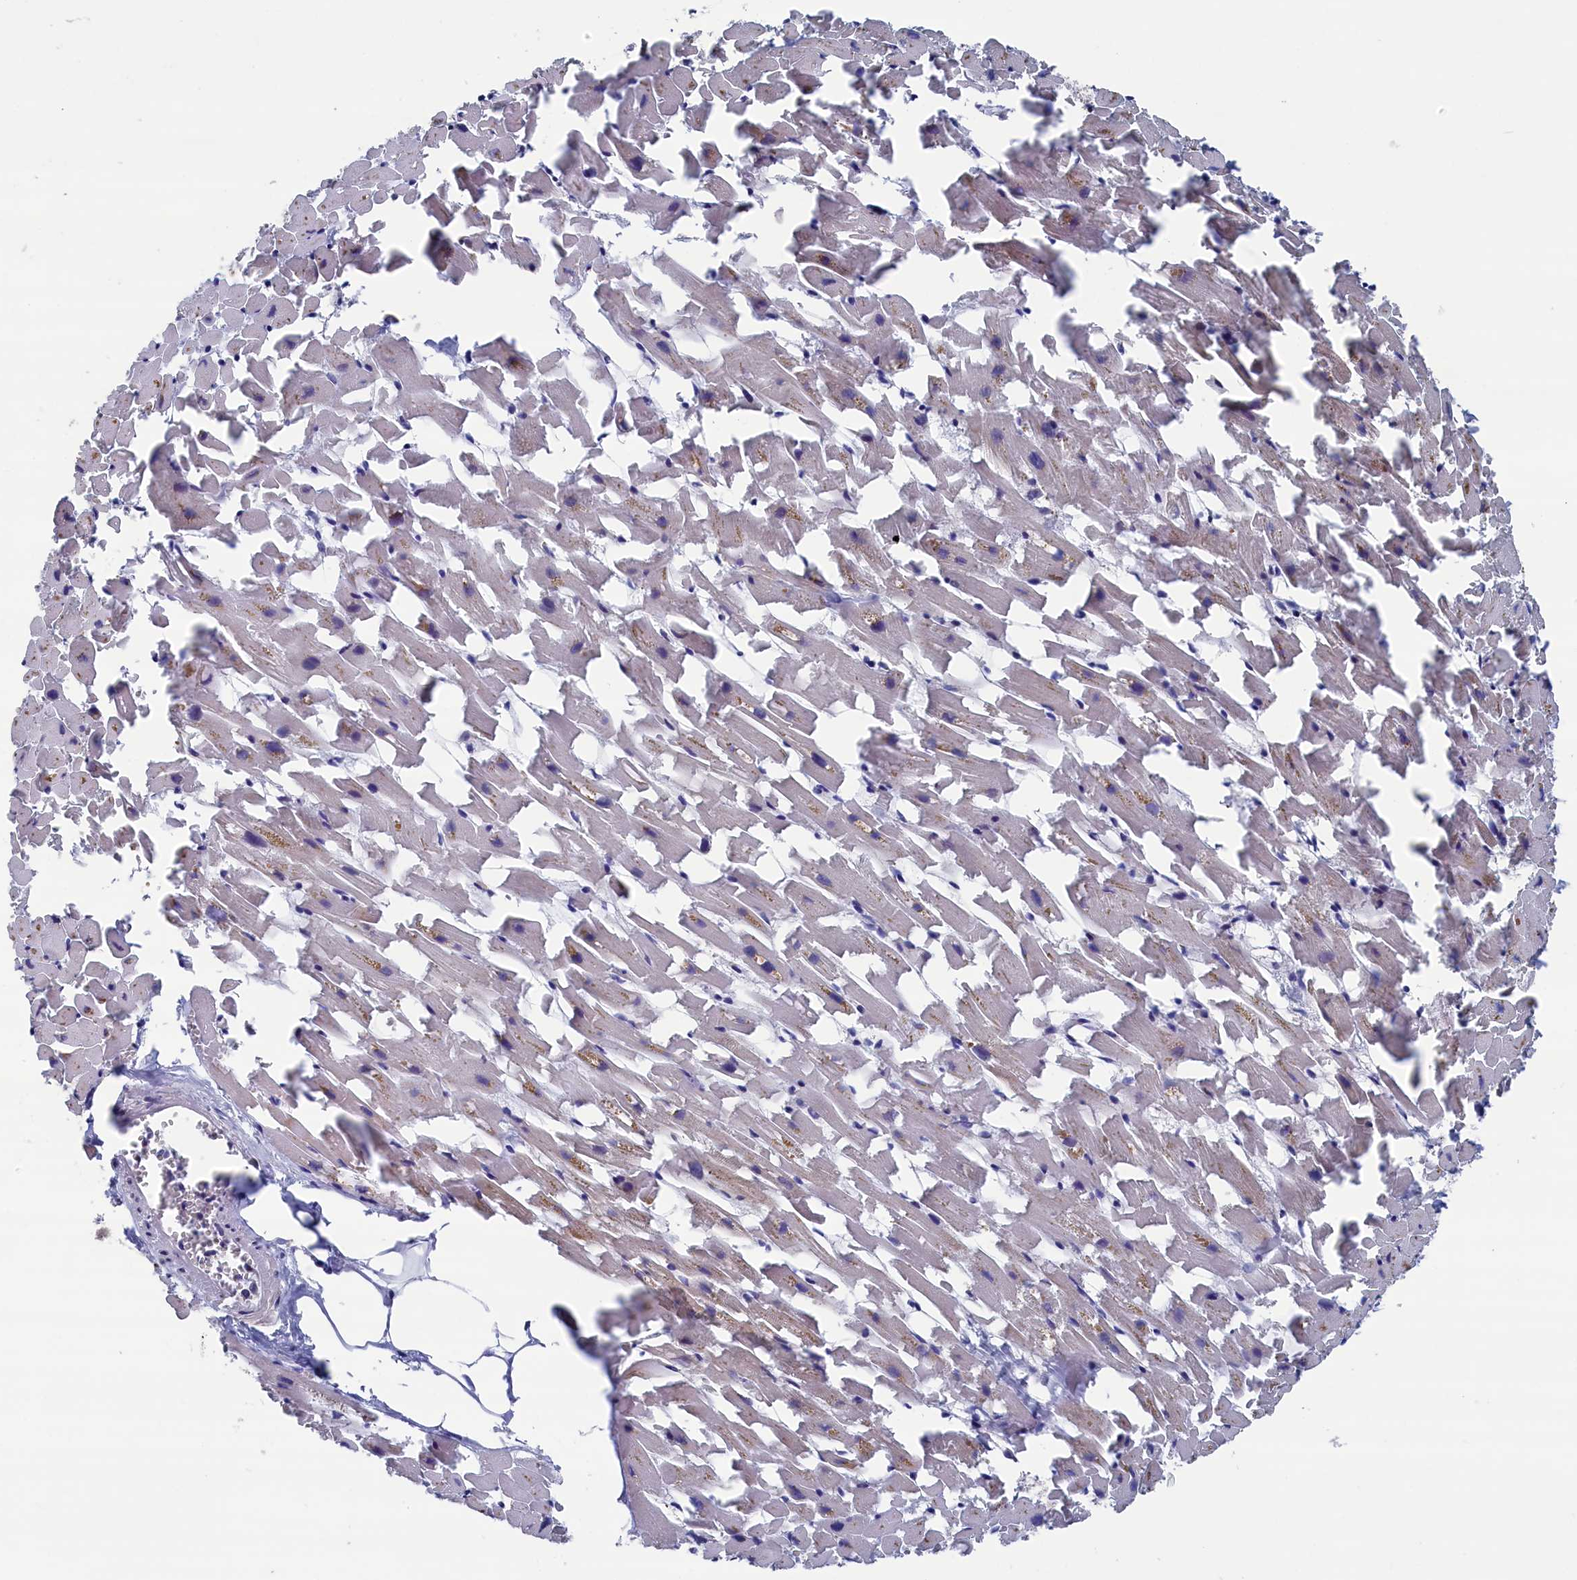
{"staining": {"intensity": "weak", "quantity": "25%-75%", "location": "cytoplasmic/membranous"}, "tissue": "heart muscle", "cell_type": "Cardiomyocytes", "image_type": "normal", "snomed": [{"axis": "morphology", "description": "Normal tissue, NOS"}, {"axis": "topography", "description": "Heart"}], "caption": "Brown immunohistochemical staining in unremarkable heart muscle shows weak cytoplasmic/membranous positivity in about 25%-75% of cardiomyocytes. (IHC, brightfield microscopy, high magnification).", "gene": "SPATA13", "patient": {"sex": "female", "age": 64}}